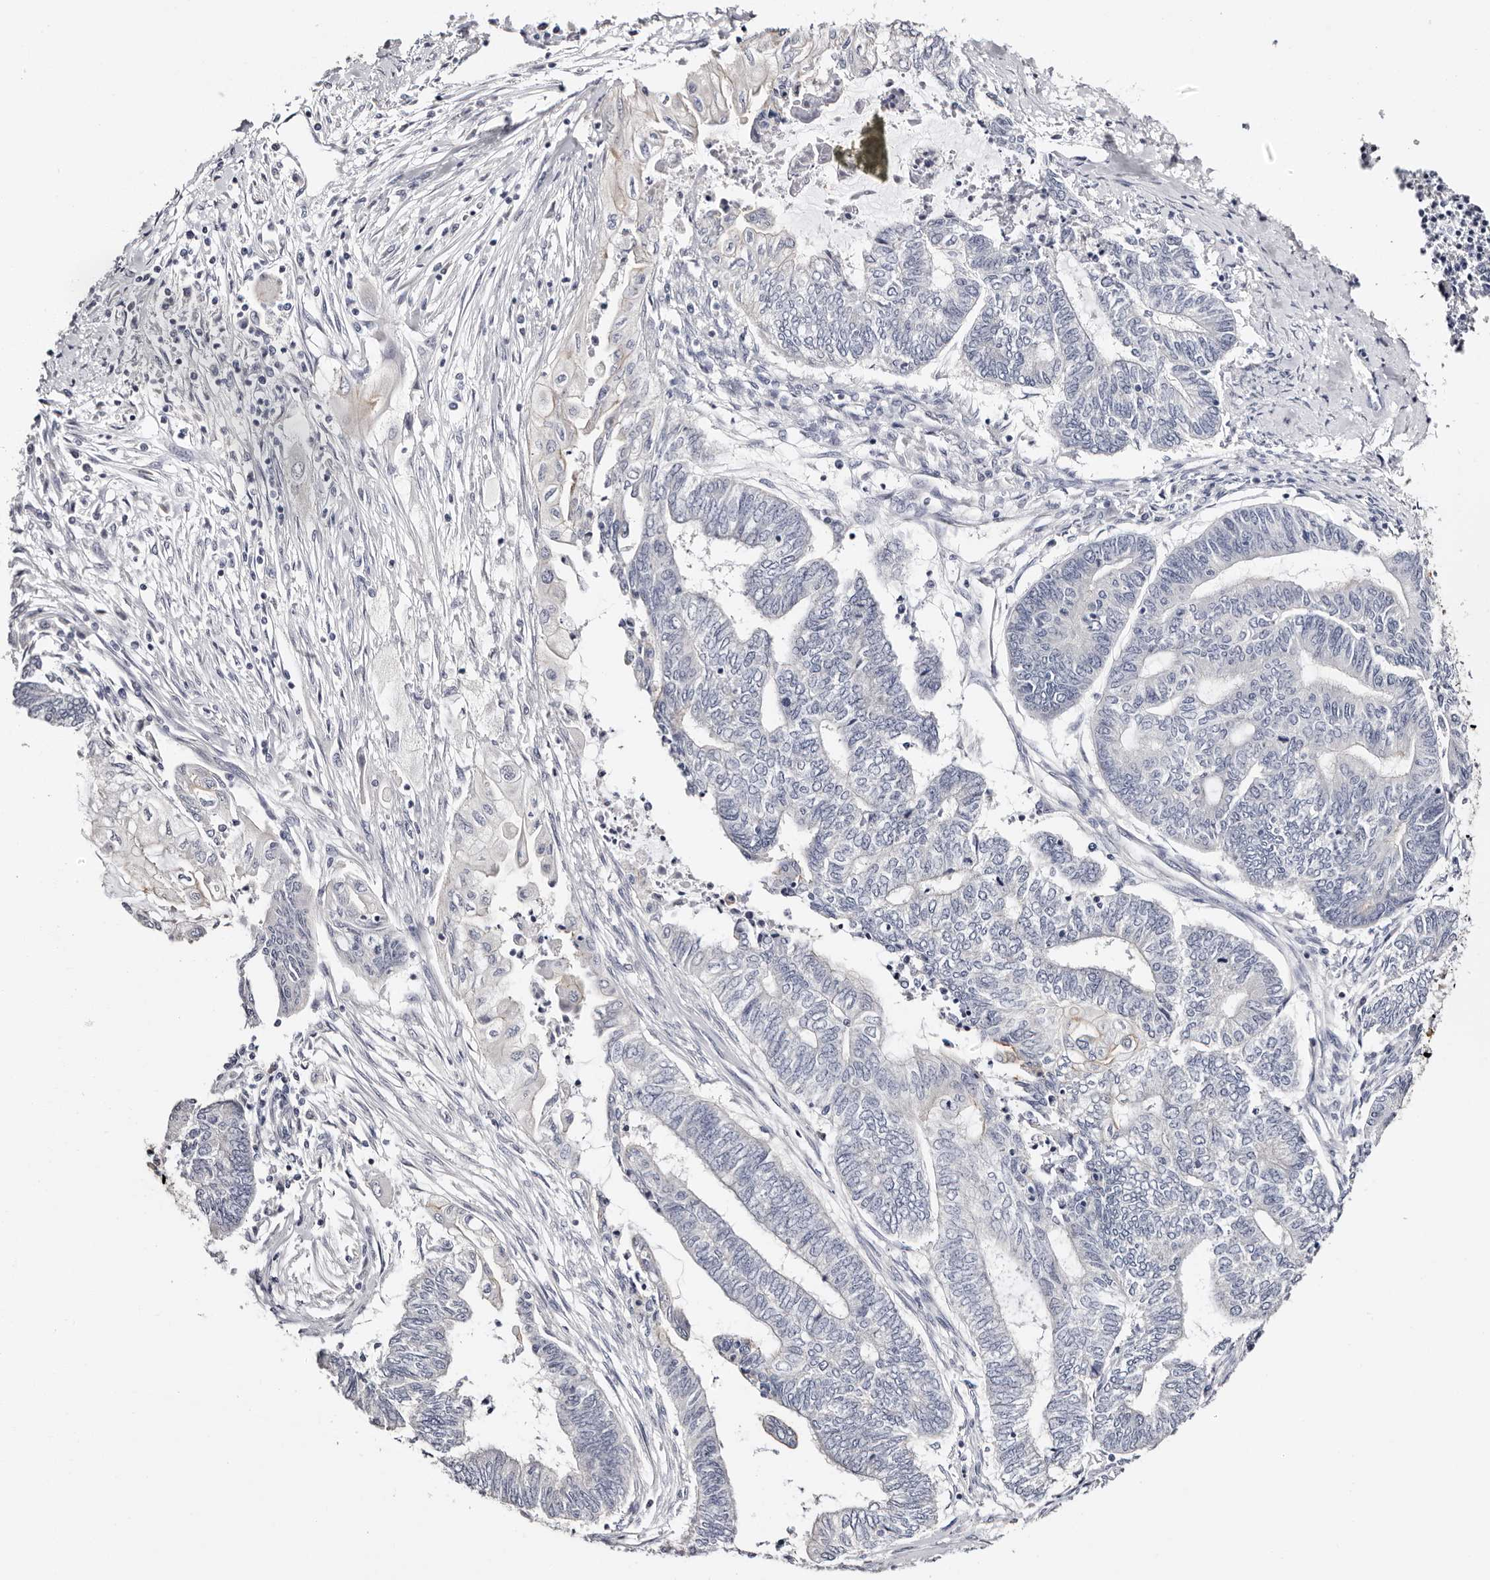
{"staining": {"intensity": "negative", "quantity": "none", "location": "none"}, "tissue": "endometrial cancer", "cell_type": "Tumor cells", "image_type": "cancer", "snomed": [{"axis": "morphology", "description": "Adenocarcinoma, NOS"}, {"axis": "topography", "description": "Uterus"}, {"axis": "topography", "description": "Endometrium"}], "caption": "DAB immunohistochemical staining of human endometrial adenocarcinoma demonstrates no significant staining in tumor cells.", "gene": "ROM1", "patient": {"sex": "female", "age": 70}}